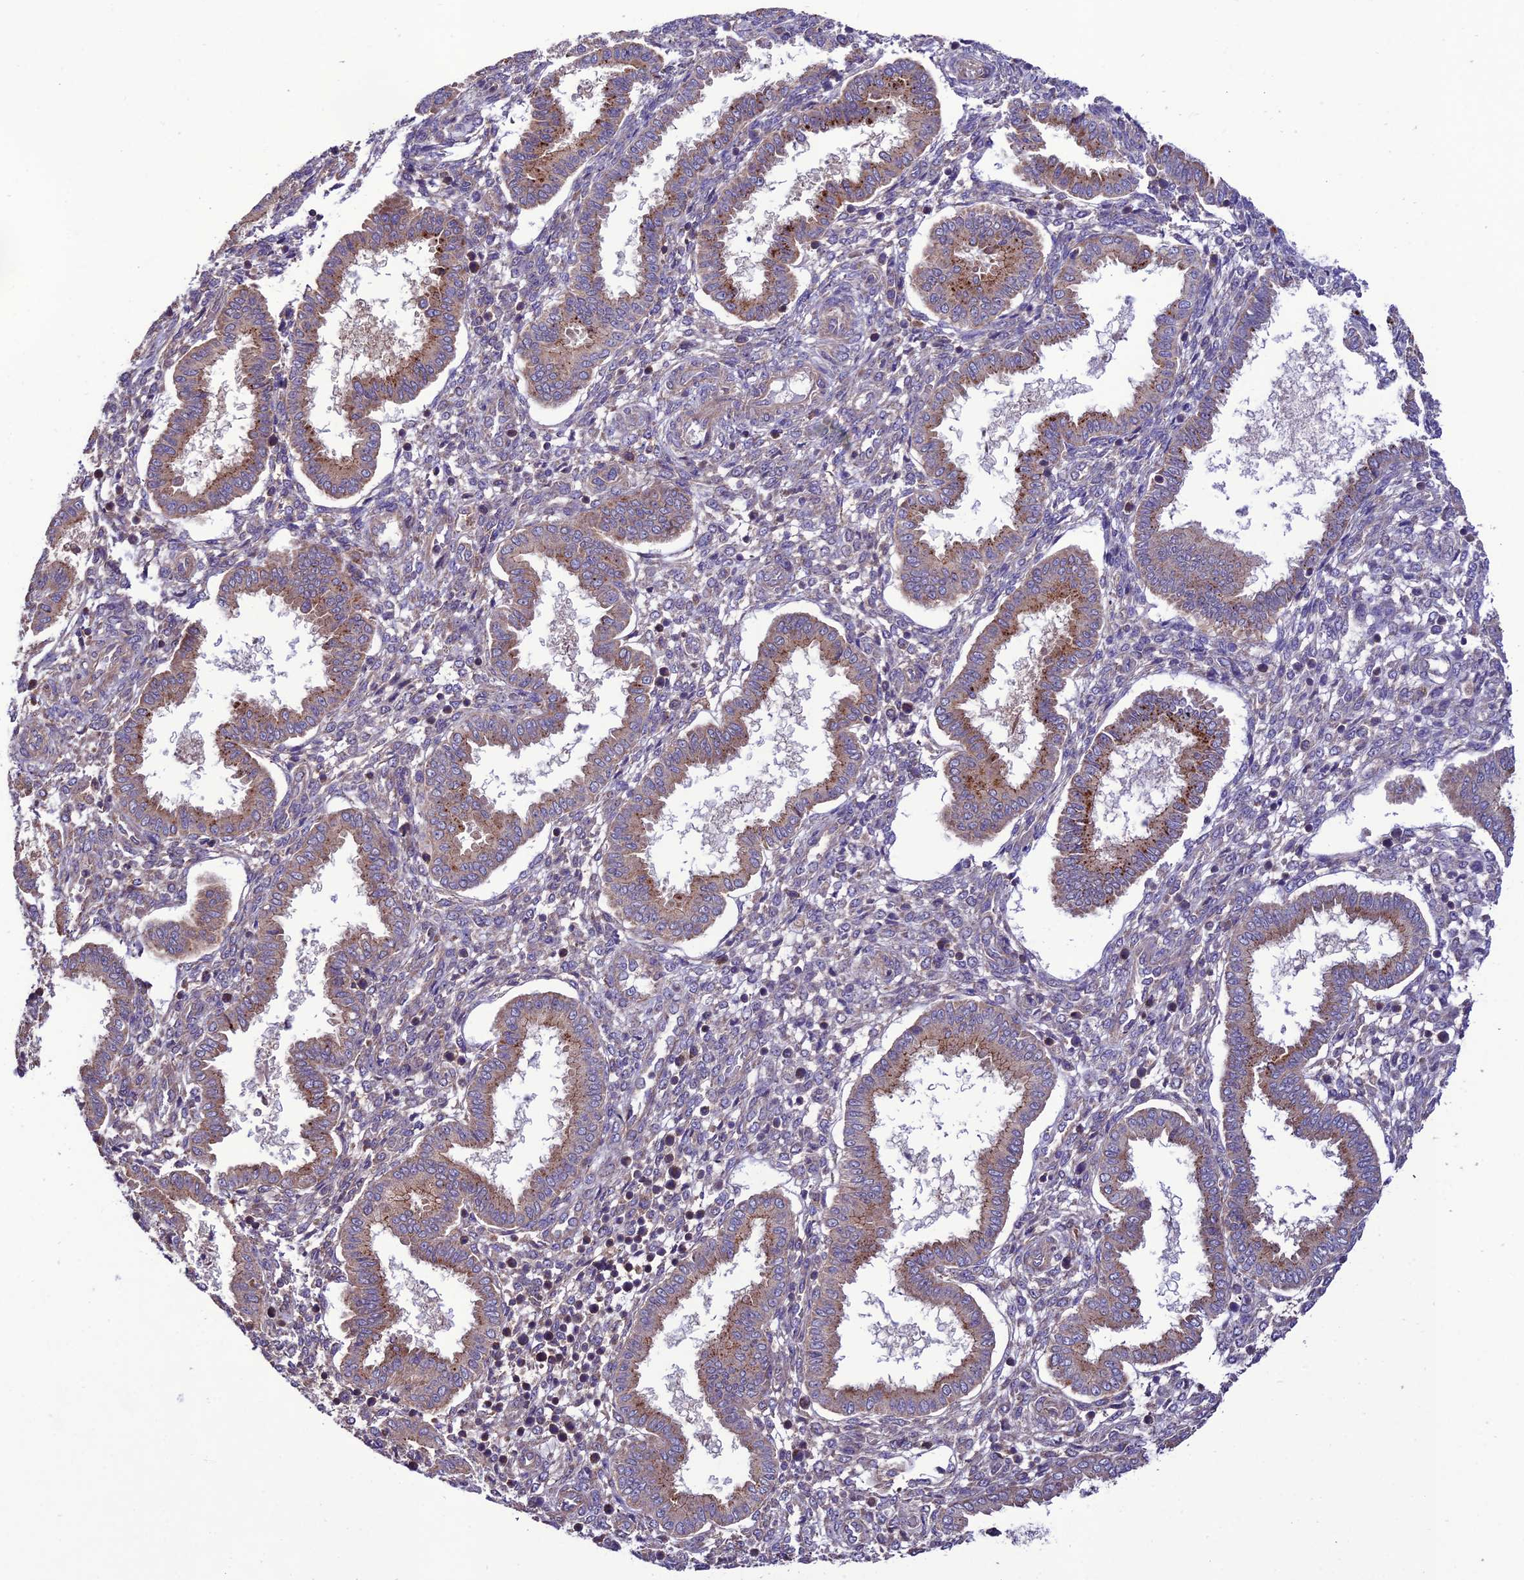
{"staining": {"intensity": "negative", "quantity": "none", "location": "none"}, "tissue": "endometrium", "cell_type": "Cells in endometrial stroma", "image_type": "normal", "snomed": [{"axis": "morphology", "description": "Normal tissue, NOS"}, {"axis": "topography", "description": "Endometrium"}], "caption": "The immunohistochemistry image has no significant positivity in cells in endometrial stroma of endometrium. (DAB (3,3'-diaminobenzidine) immunohistochemistry, high magnification).", "gene": "PPIL3", "patient": {"sex": "female", "age": 24}}